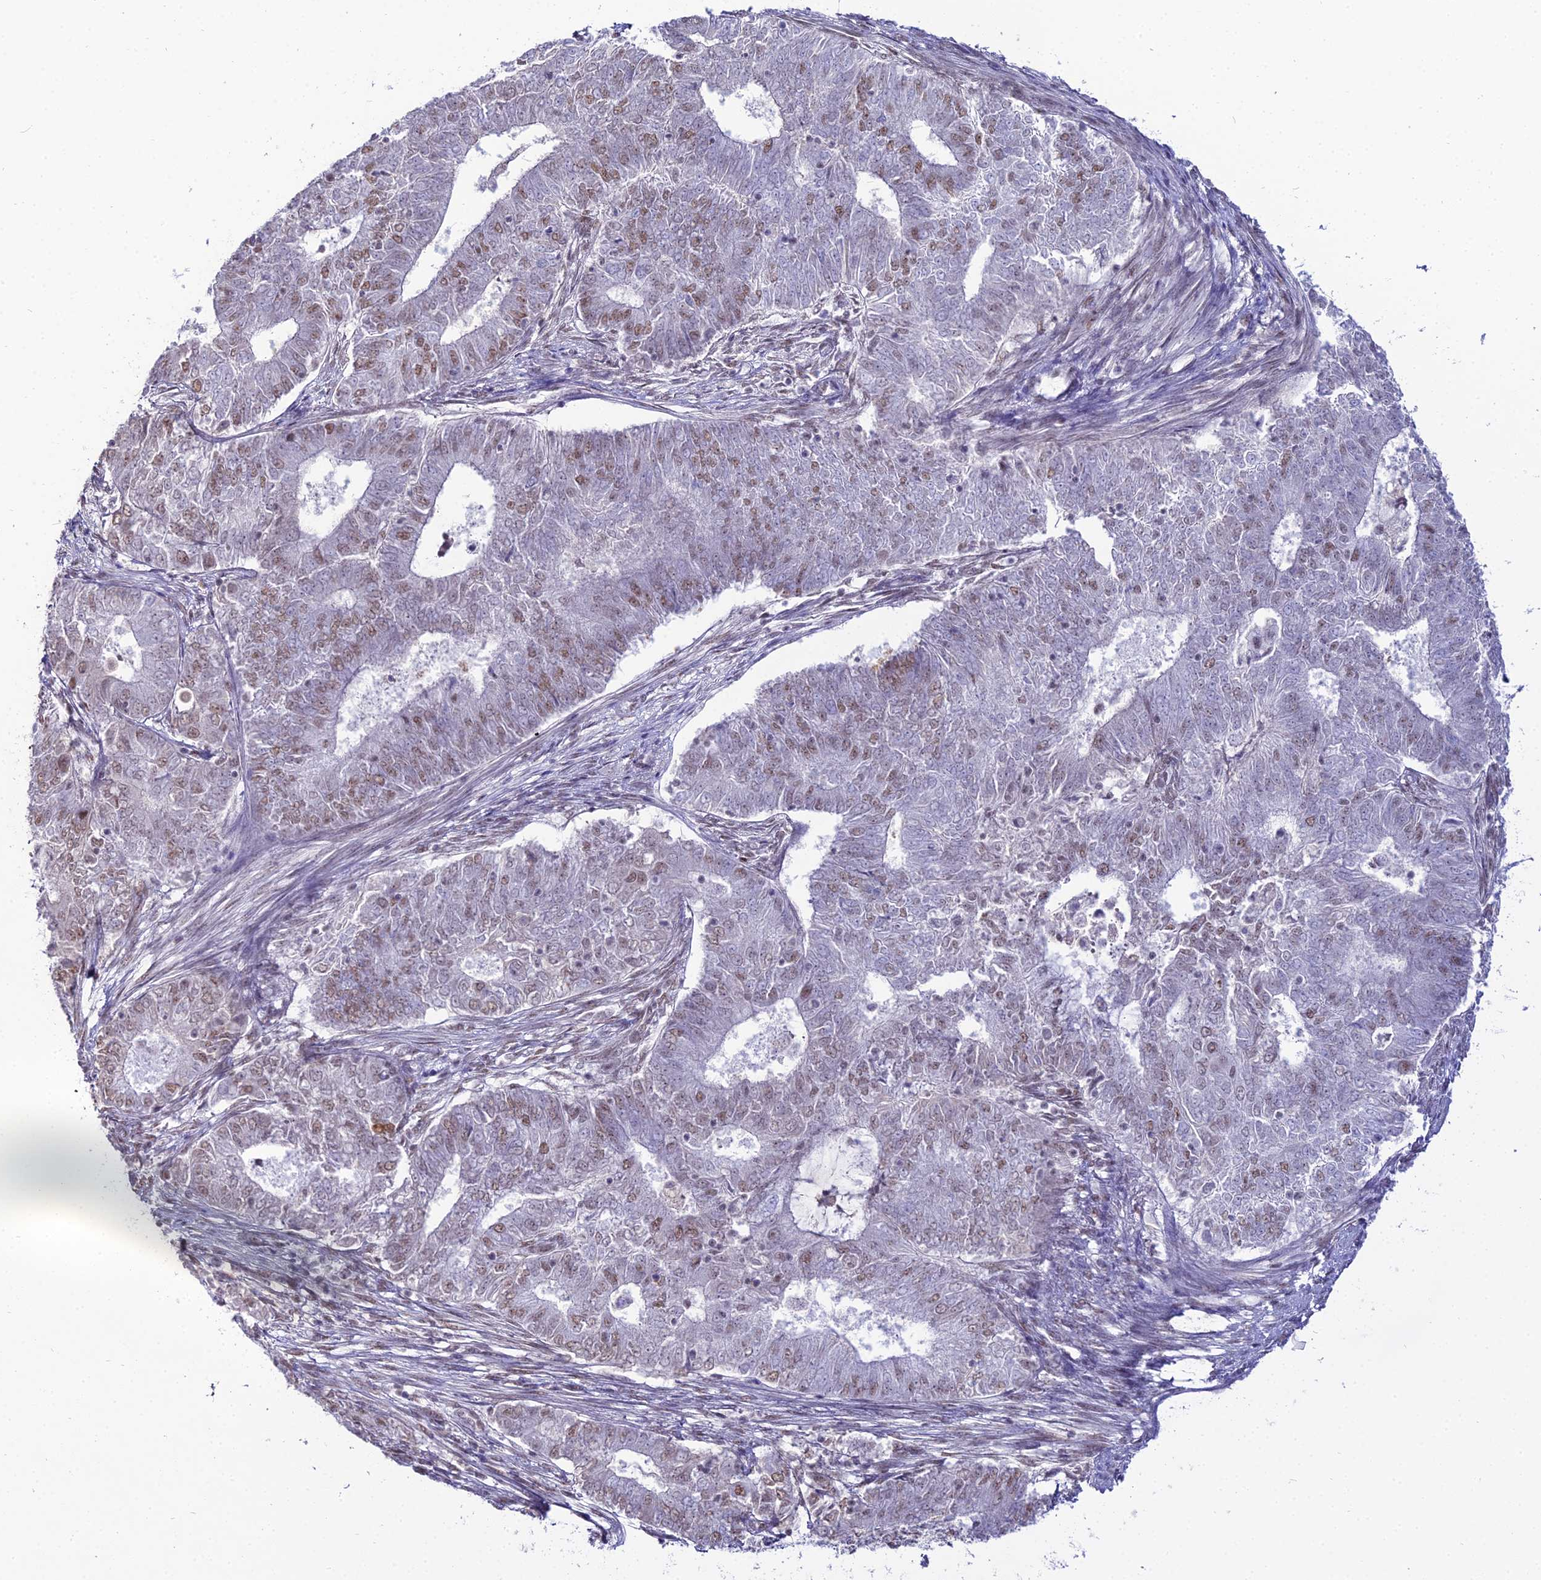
{"staining": {"intensity": "weak", "quantity": "<25%", "location": "nuclear"}, "tissue": "endometrial cancer", "cell_type": "Tumor cells", "image_type": "cancer", "snomed": [{"axis": "morphology", "description": "Adenocarcinoma, NOS"}, {"axis": "topography", "description": "Endometrium"}], "caption": "Immunohistochemical staining of human endometrial cancer (adenocarcinoma) displays no significant positivity in tumor cells.", "gene": "RBM12", "patient": {"sex": "female", "age": 62}}